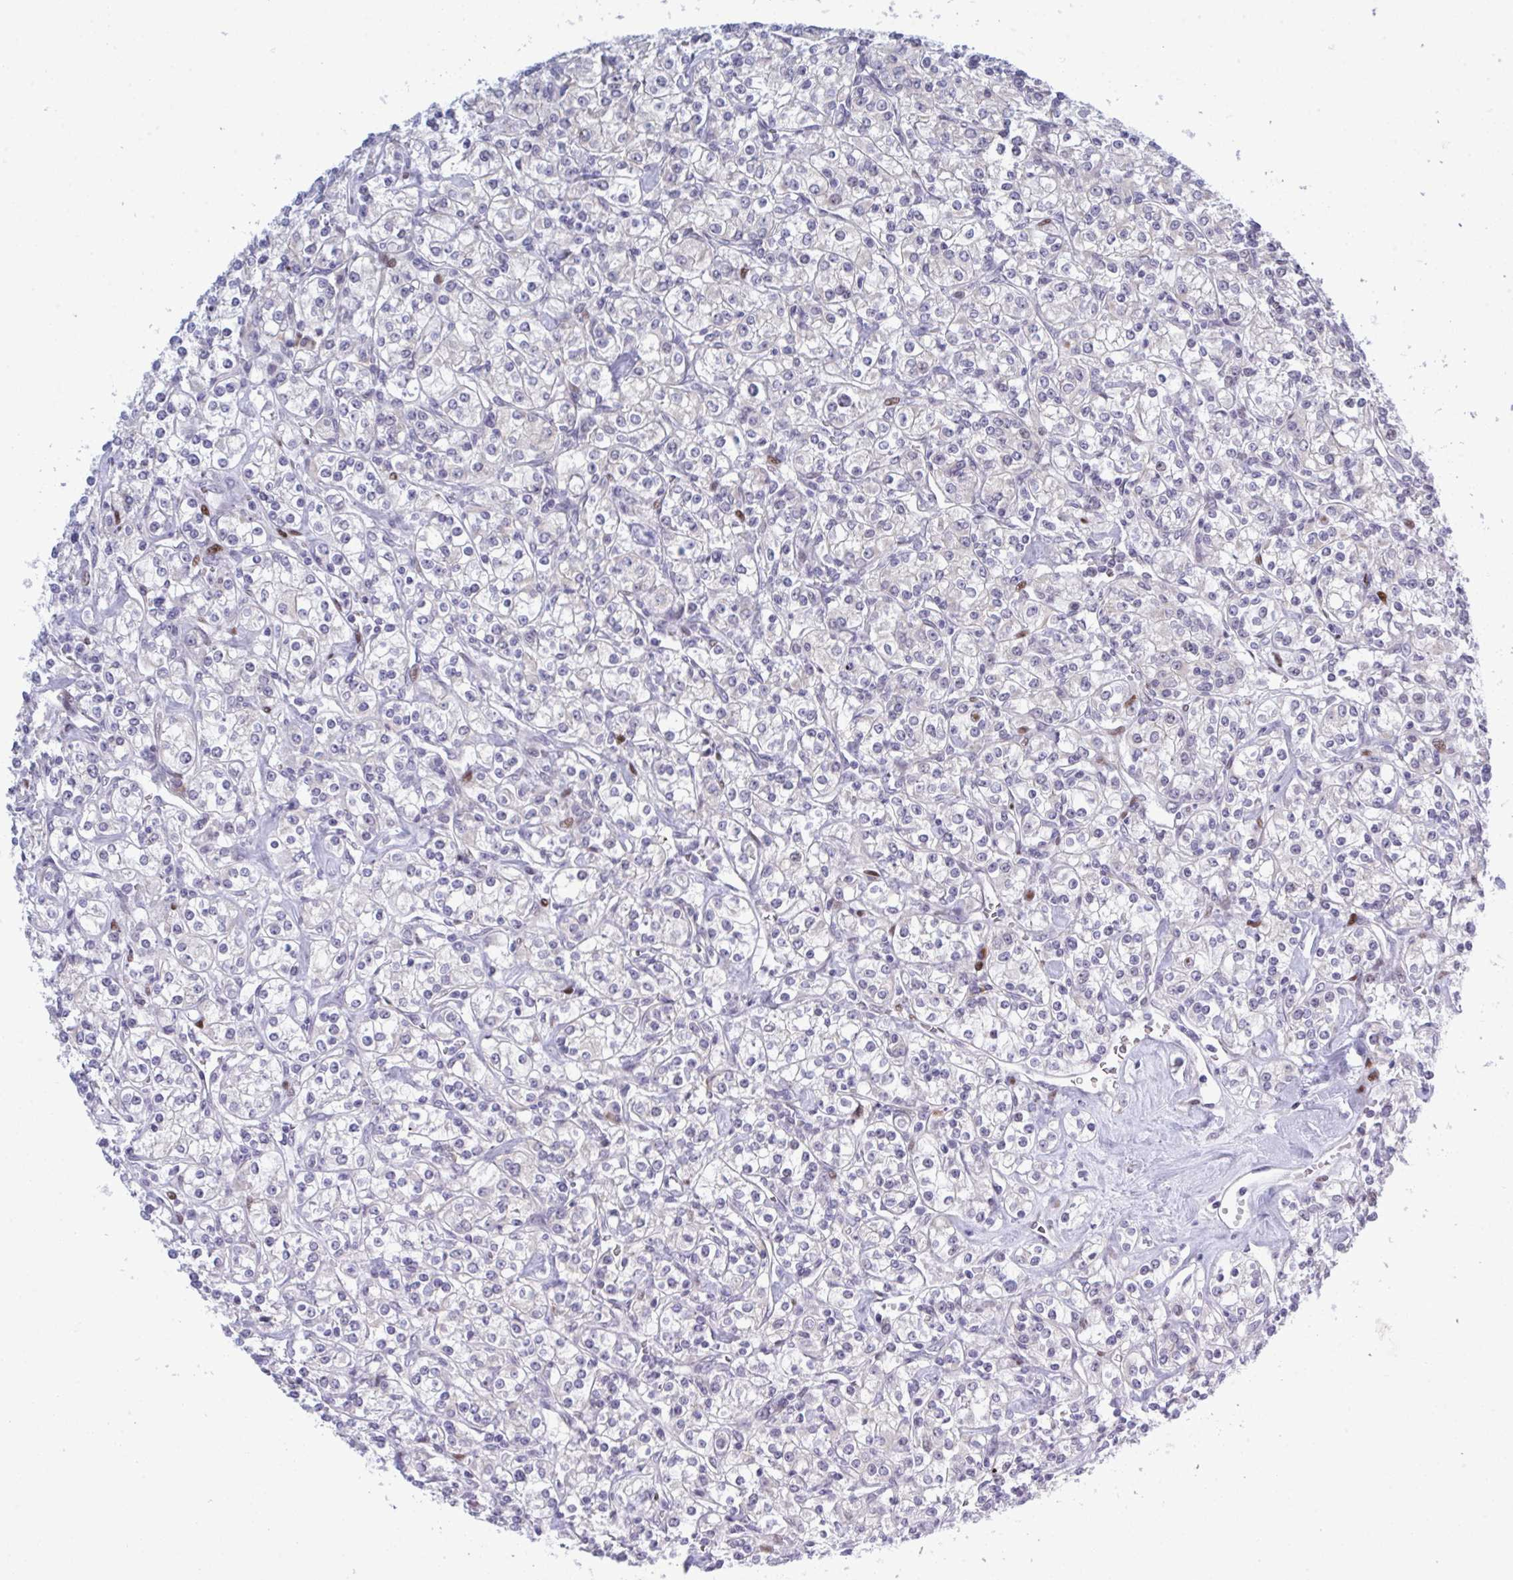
{"staining": {"intensity": "negative", "quantity": "none", "location": "none"}, "tissue": "renal cancer", "cell_type": "Tumor cells", "image_type": "cancer", "snomed": [{"axis": "morphology", "description": "Adenocarcinoma, NOS"}, {"axis": "topography", "description": "Kidney"}], "caption": "Immunohistochemistry micrograph of neoplastic tissue: human renal cancer stained with DAB exhibits no significant protein staining in tumor cells.", "gene": "TAB1", "patient": {"sex": "male", "age": 77}}